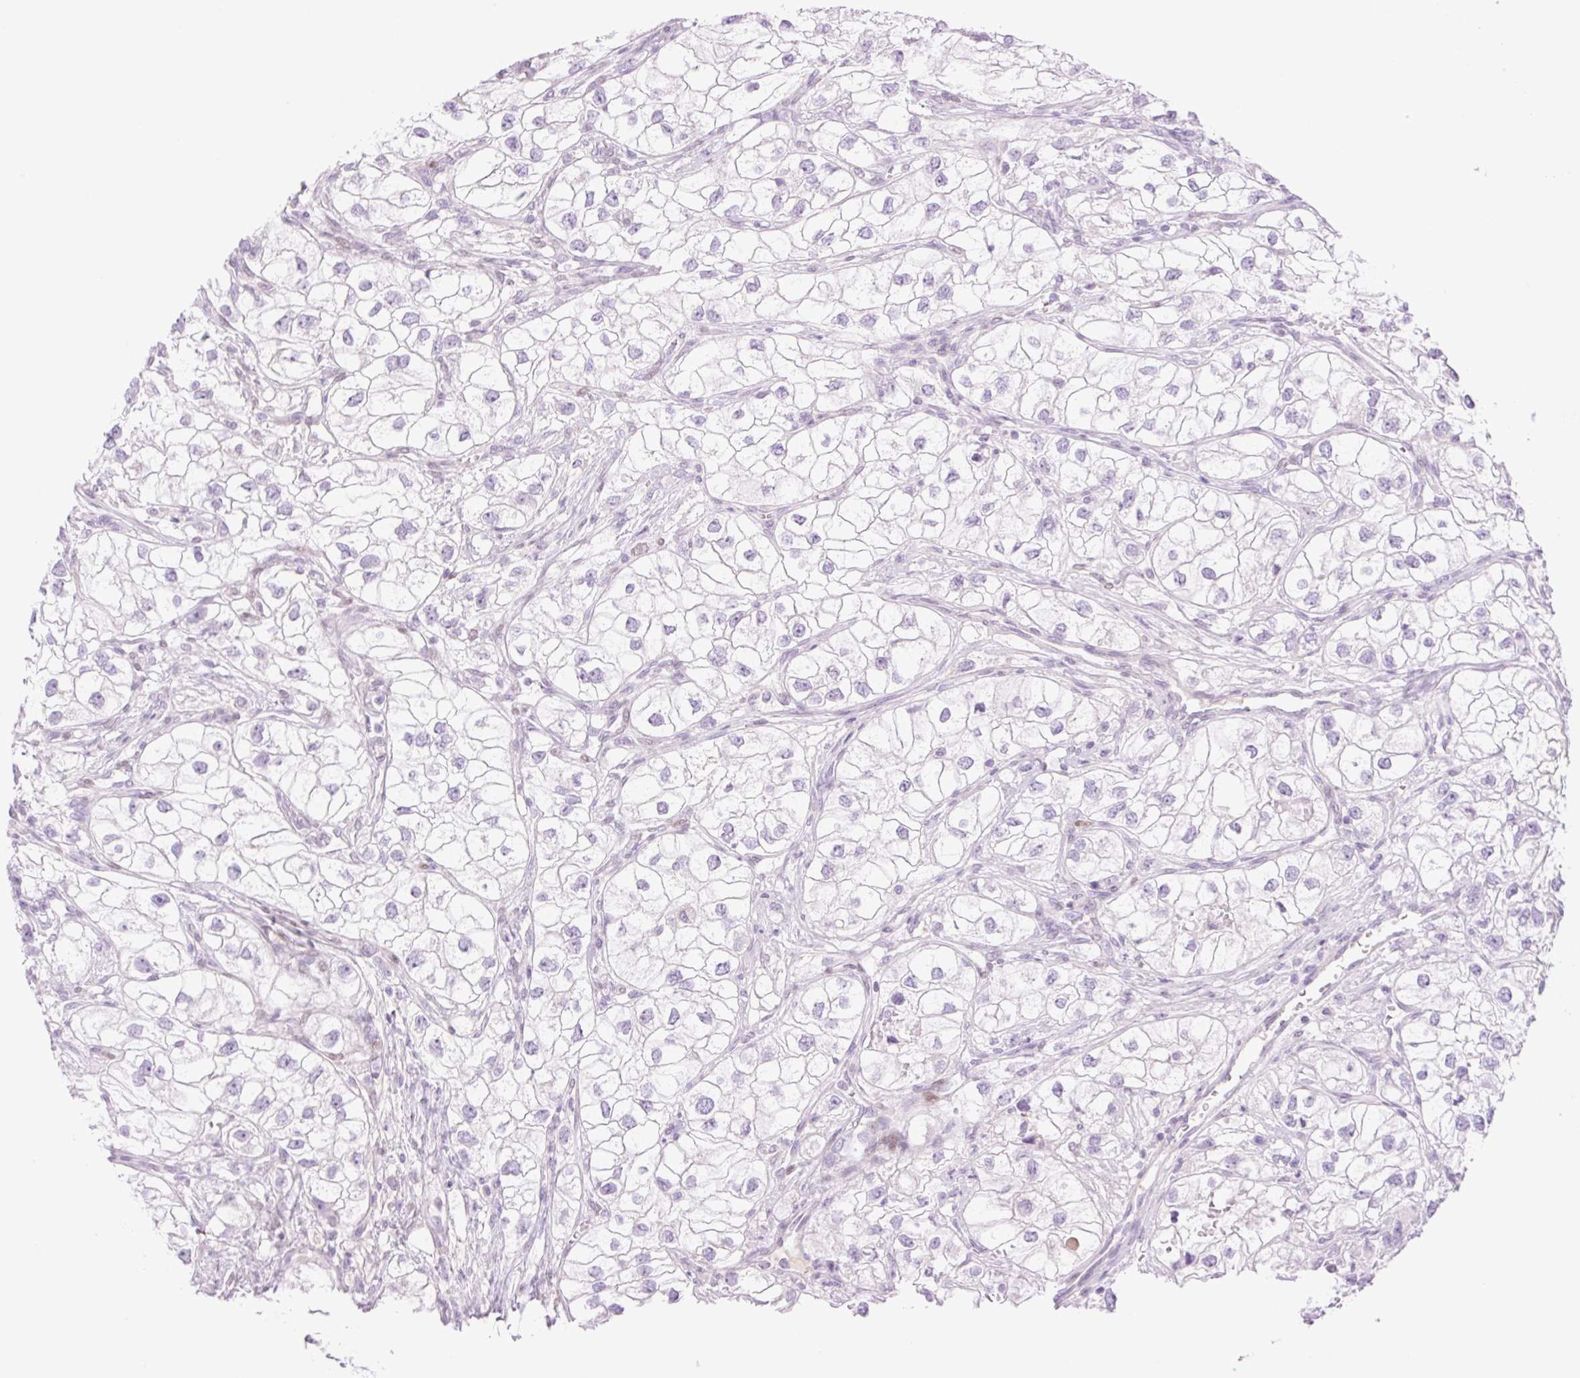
{"staining": {"intensity": "negative", "quantity": "none", "location": "none"}, "tissue": "renal cancer", "cell_type": "Tumor cells", "image_type": "cancer", "snomed": [{"axis": "morphology", "description": "Adenocarcinoma, NOS"}, {"axis": "topography", "description": "Kidney"}], "caption": "IHC histopathology image of neoplastic tissue: human renal cancer (adenocarcinoma) stained with DAB reveals no significant protein positivity in tumor cells.", "gene": "TBX15", "patient": {"sex": "male", "age": 59}}